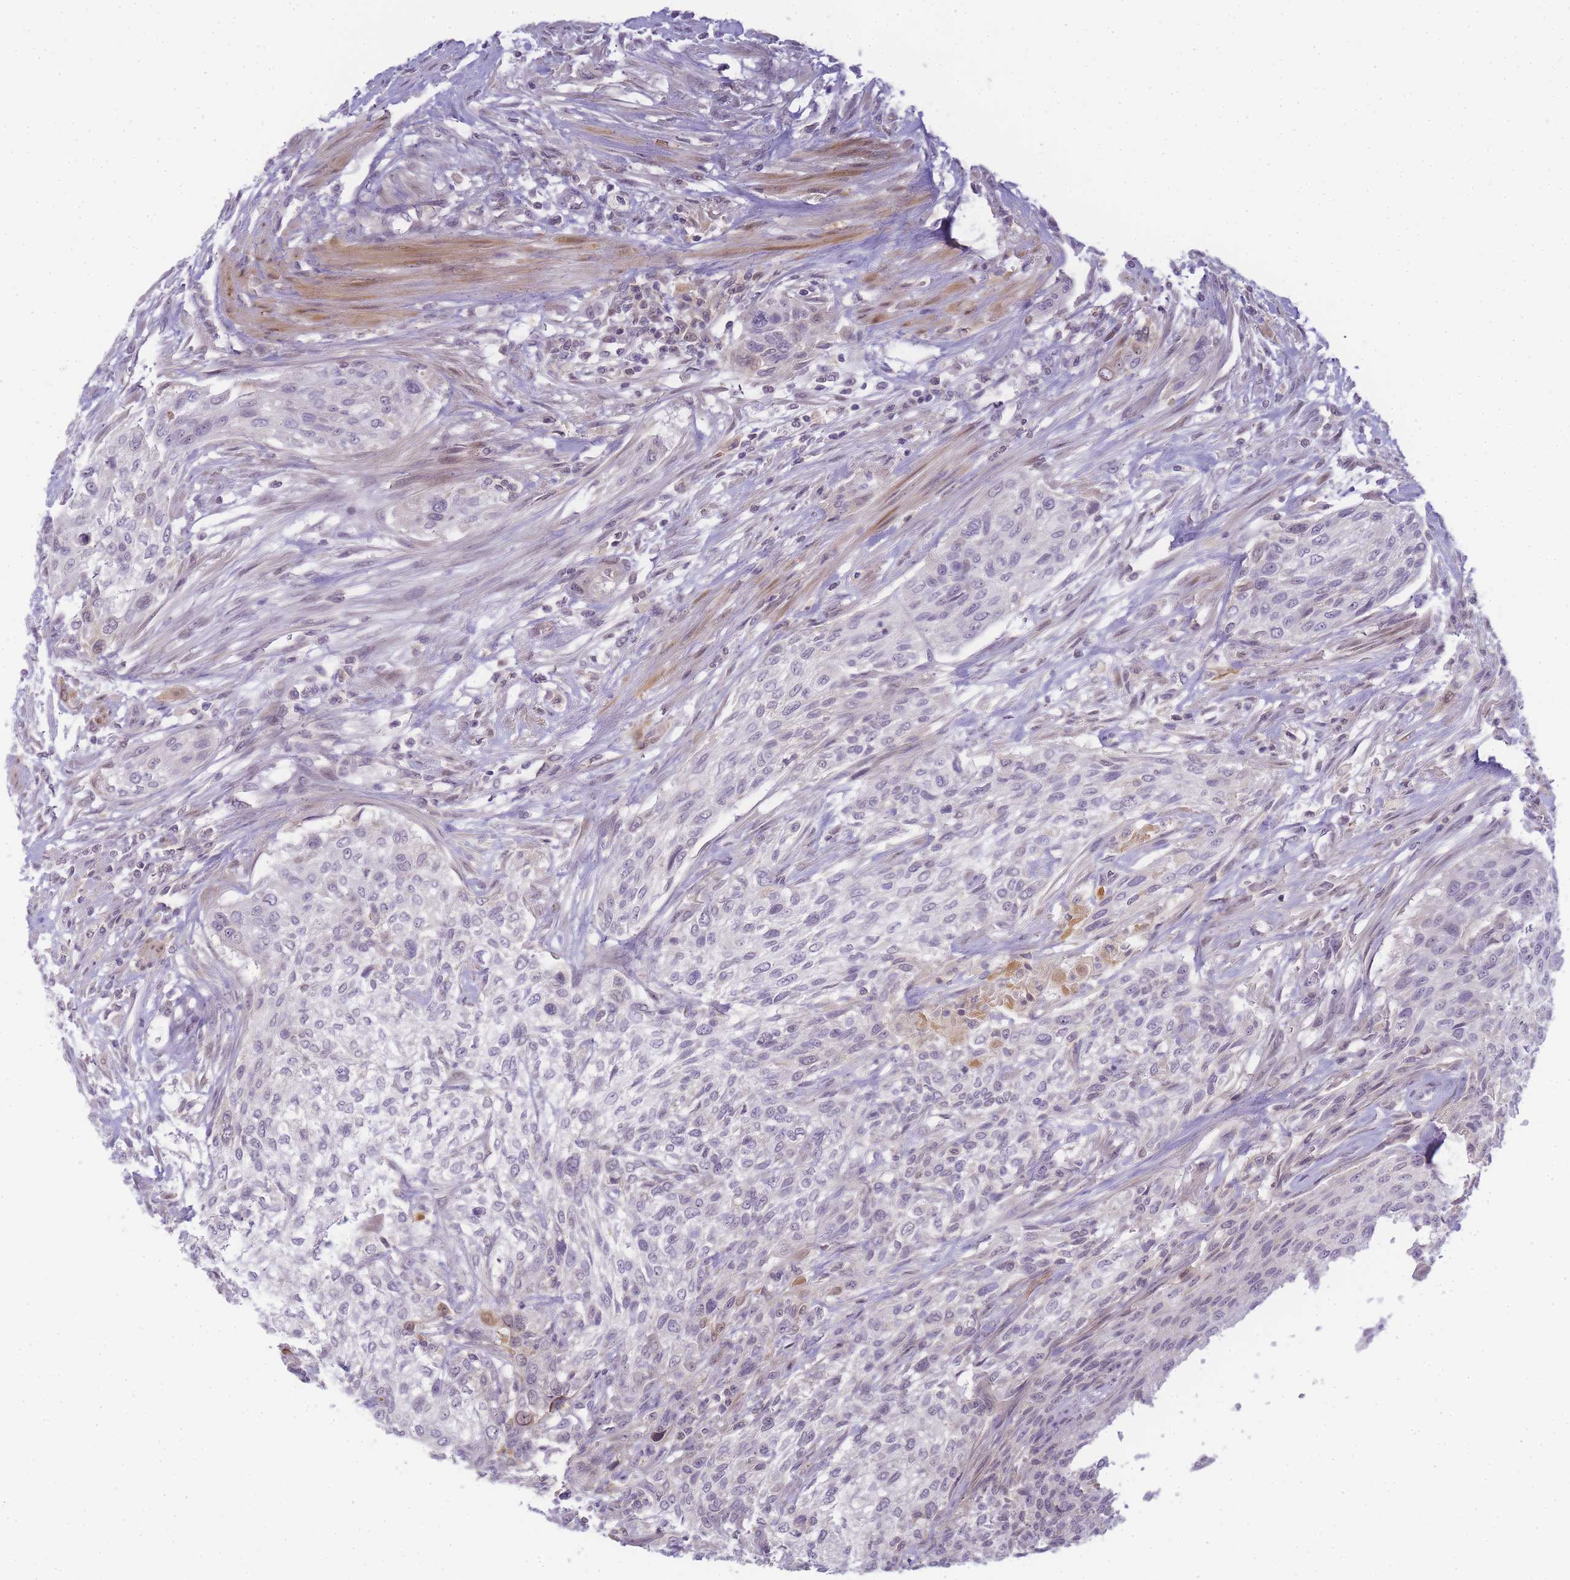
{"staining": {"intensity": "negative", "quantity": "none", "location": "none"}, "tissue": "urothelial cancer", "cell_type": "Tumor cells", "image_type": "cancer", "snomed": [{"axis": "morphology", "description": "Urothelial carcinoma, High grade"}, {"axis": "topography", "description": "Urinary bladder"}], "caption": "Immunohistochemistry (IHC) of human urothelial cancer exhibits no expression in tumor cells.", "gene": "RRAD", "patient": {"sex": "male", "age": 35}}